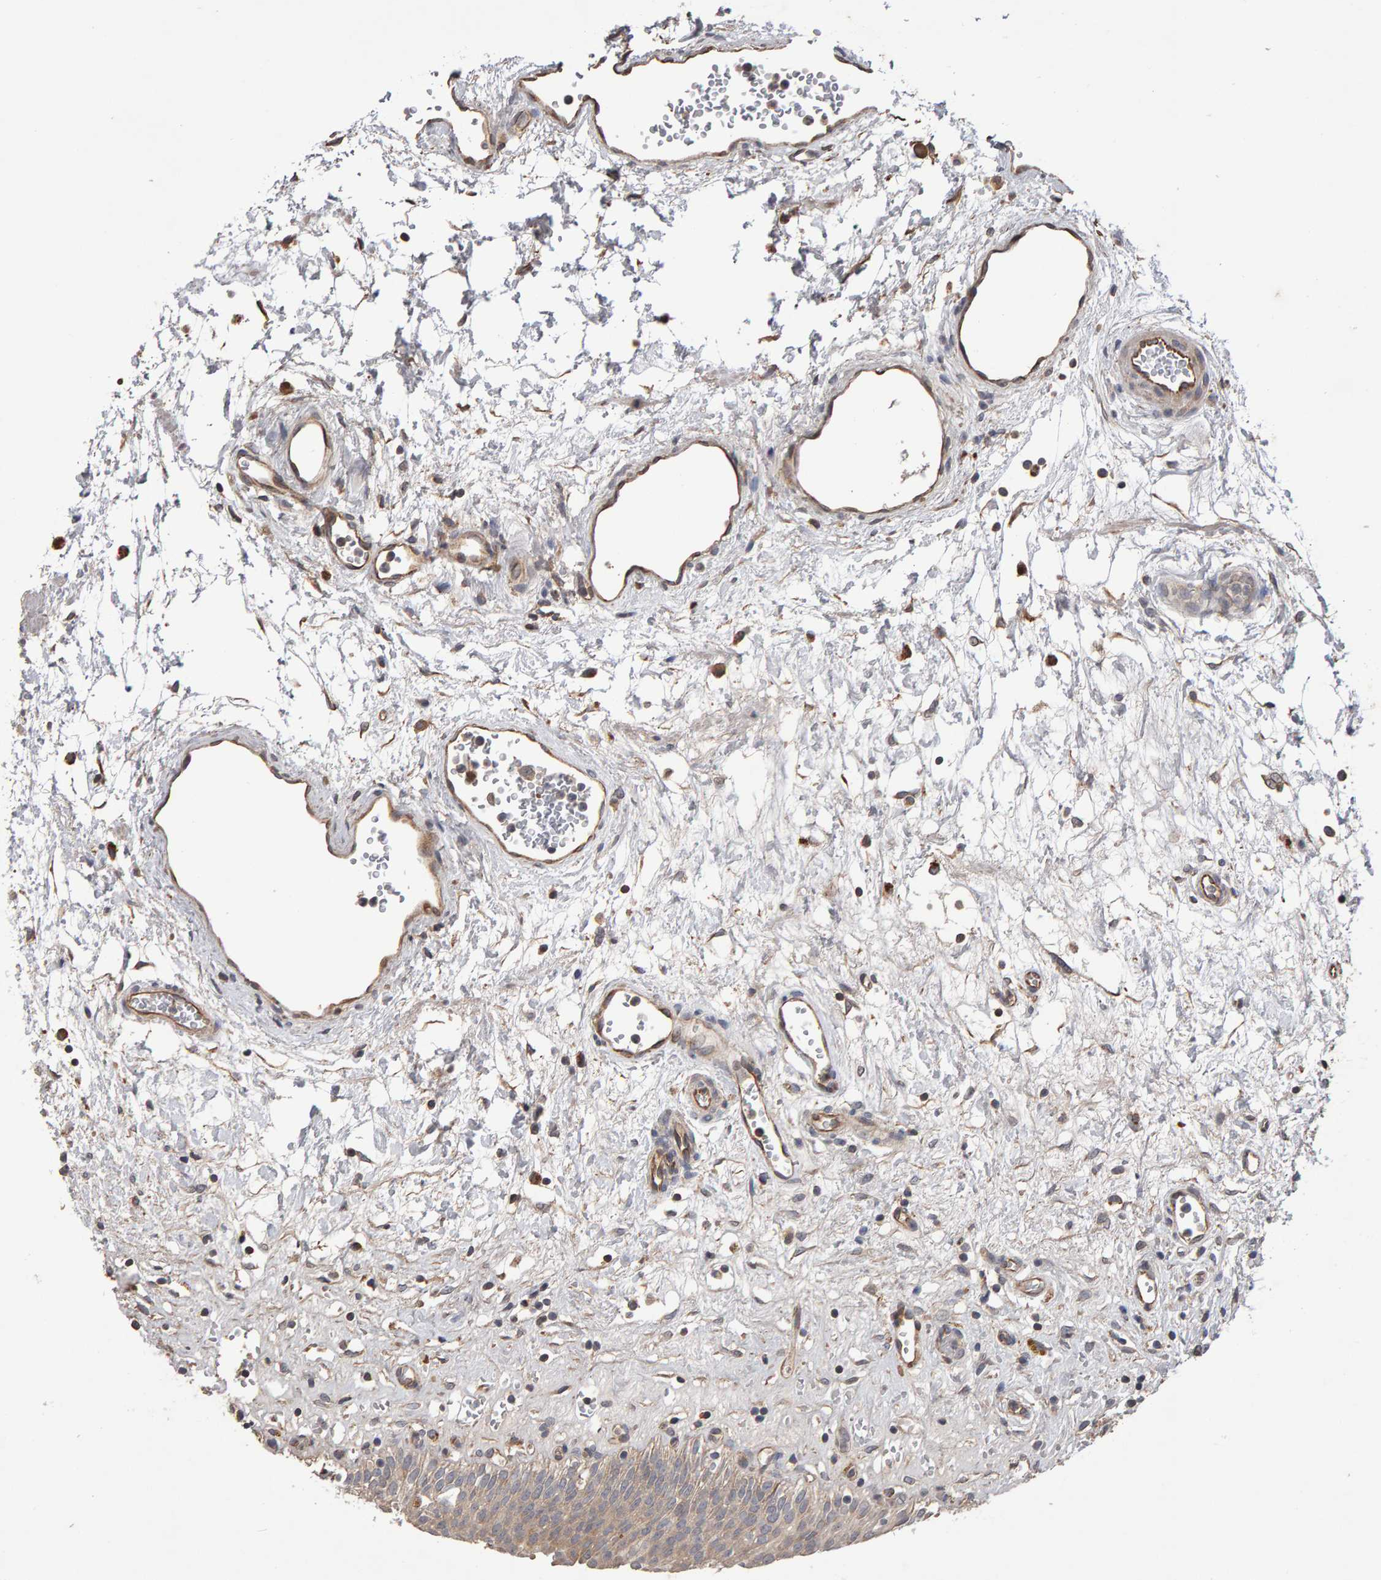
{"staining": {"intensity": "weak", "quantity": "25%-75%", "location": "cytoplasmic/membranous"}, "tissue": "urinary bladder", "cell_type": "Urothelial cells", "image_type": "normal", "snomed": [{"axis": "morphology", "description": "Urothelial carcinoma, High grade"}, {"axis": "topography", "description": "Urinary bladder"}], "caption": "About 25%-75% of urothelial cells in unremarkable human urinary bladder reveal weak cytoplasmic/membranous protein expression as visualized by brown immunohistochemical staining.", "gene": "COASY", "patient": {"sex": "male", "age": 46}}